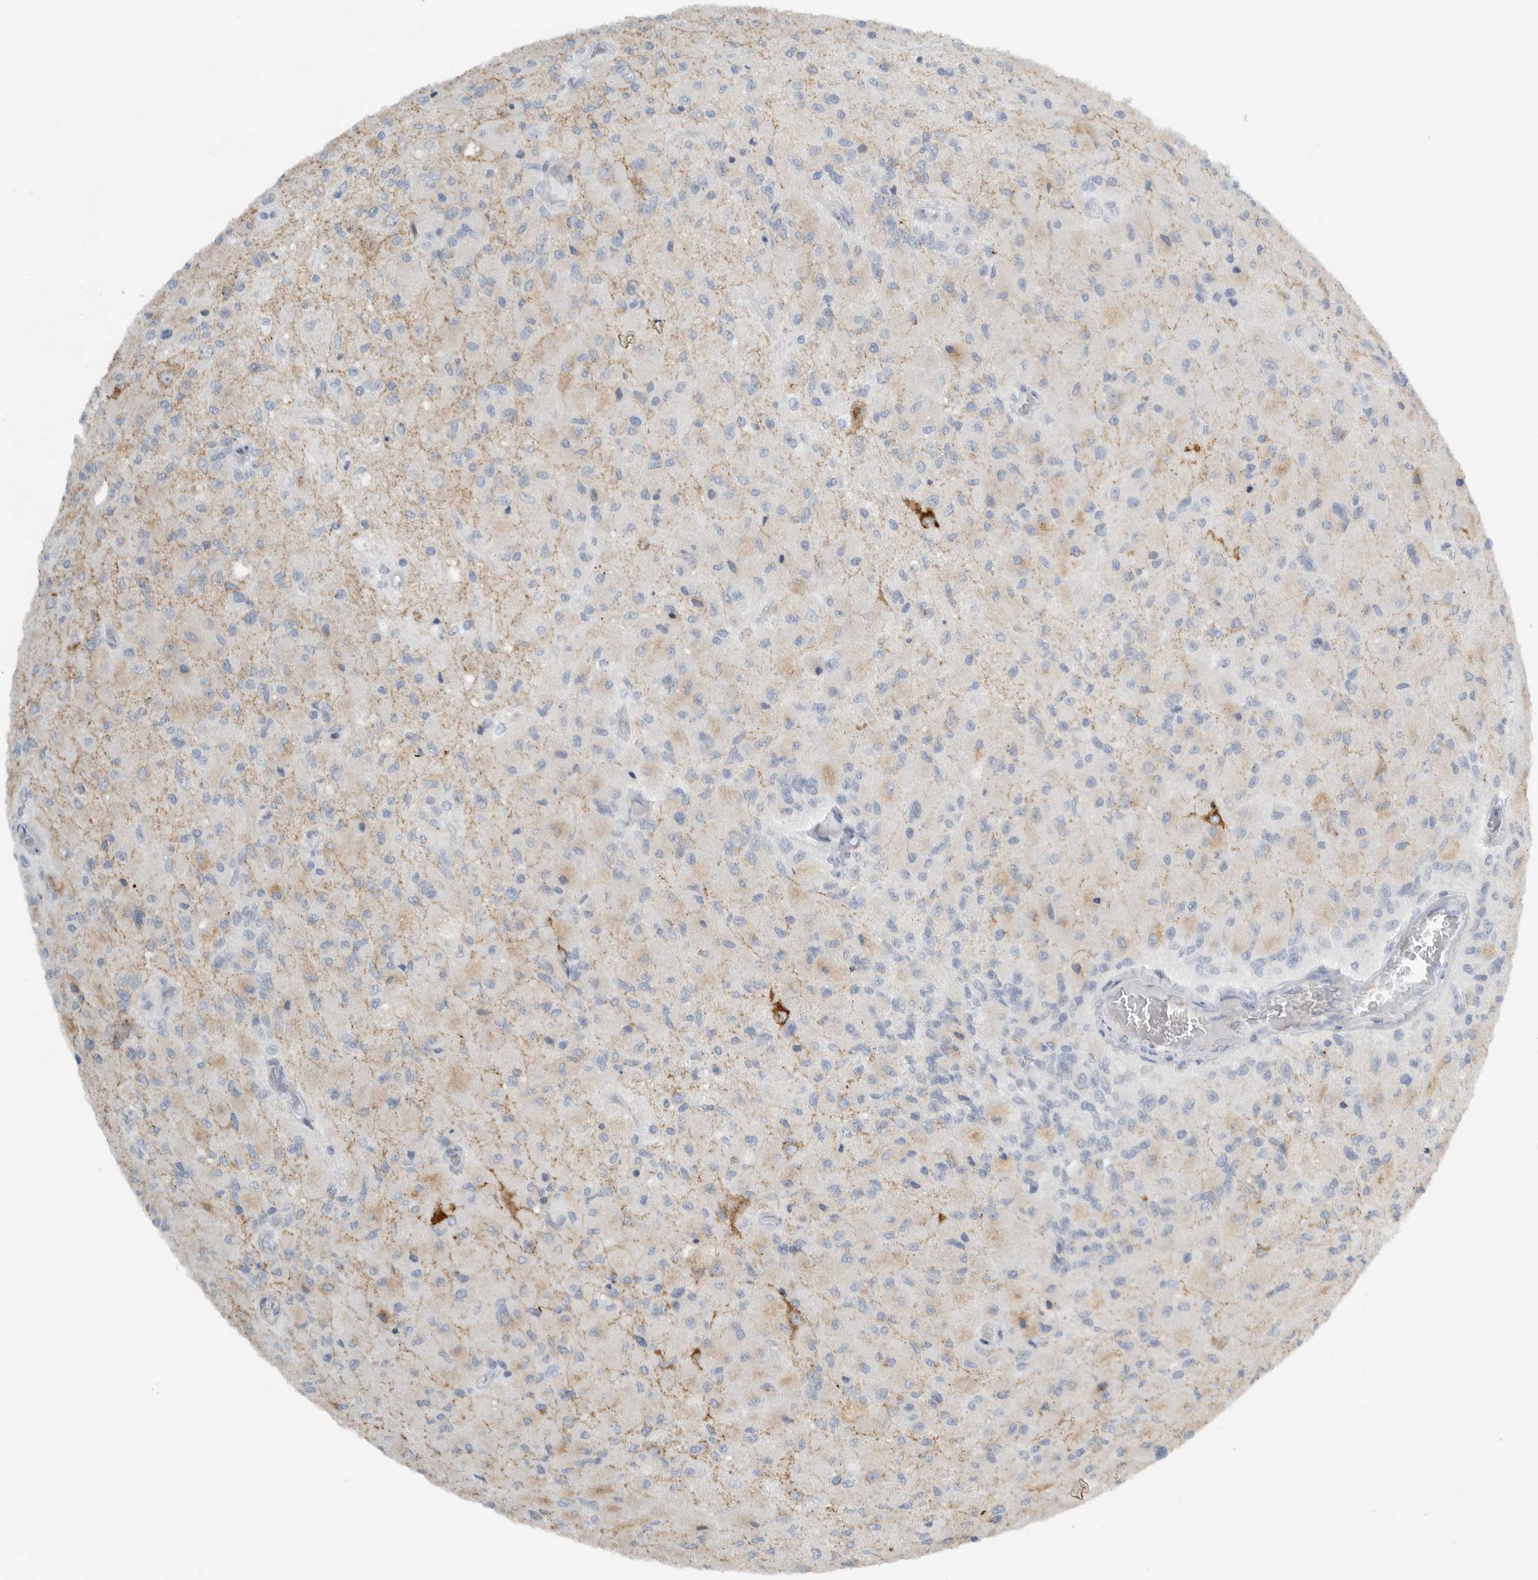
{"staining": {"intensity": "negative", "quantity": "none", "location": "none"}, "tissue": "glioma", "cell_type": "Tumor cells", "image_type": "cancer", "snomed": [{"axis": "morphology", "description": "Normal tissue, NOS"}, {"axis": "morphology", "description": "Glioma, malignant, High grade"}, {"axis": "topography", "description": "Cerebral cortex"}], "caption": "Human malignant glioma (high-grade) stained for a protein using immunohistochemistry (IHC) reveals no staining in tumor cells.", "gene": "PAM", "patient": {"sex": "male", "age": 77}}